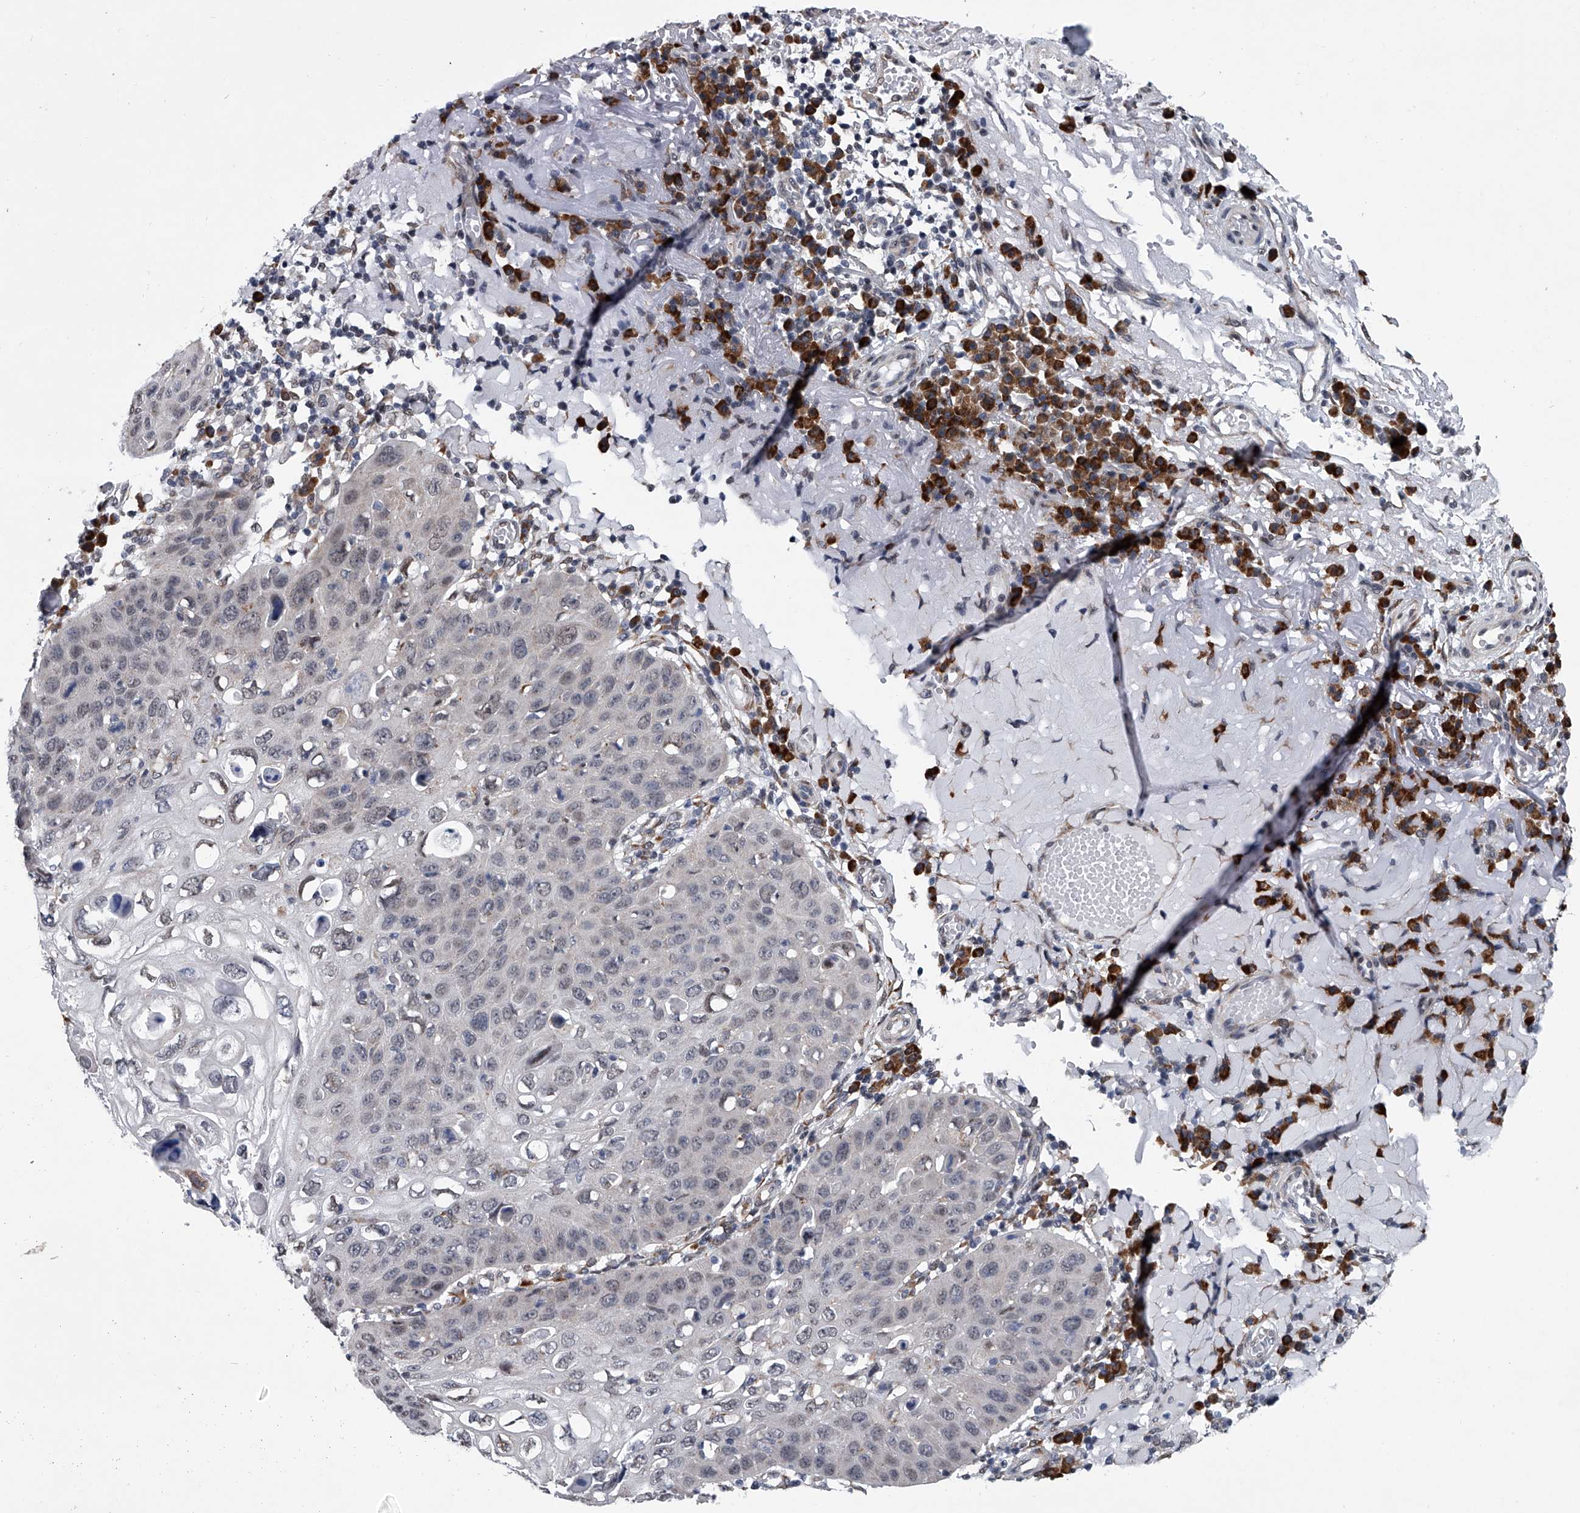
{"staining": {"intensity": "negative", "quantity": "none", "location": "none"}, "tissue": "skin cancer", "cell_type": "Tumor cells", "image_type": "cancer", "snomed": [{"axis": "morphology", "description": "Squamous cell carcinoma, NOS"}, {"axis": "topography", "description": "Skin"}], "caption": "There is no significant positivity in tumor cells of squamous cell carcinoma (skin).", "gene": "PPP2R5D", "patient": {"sex": "female", "age": 90}}